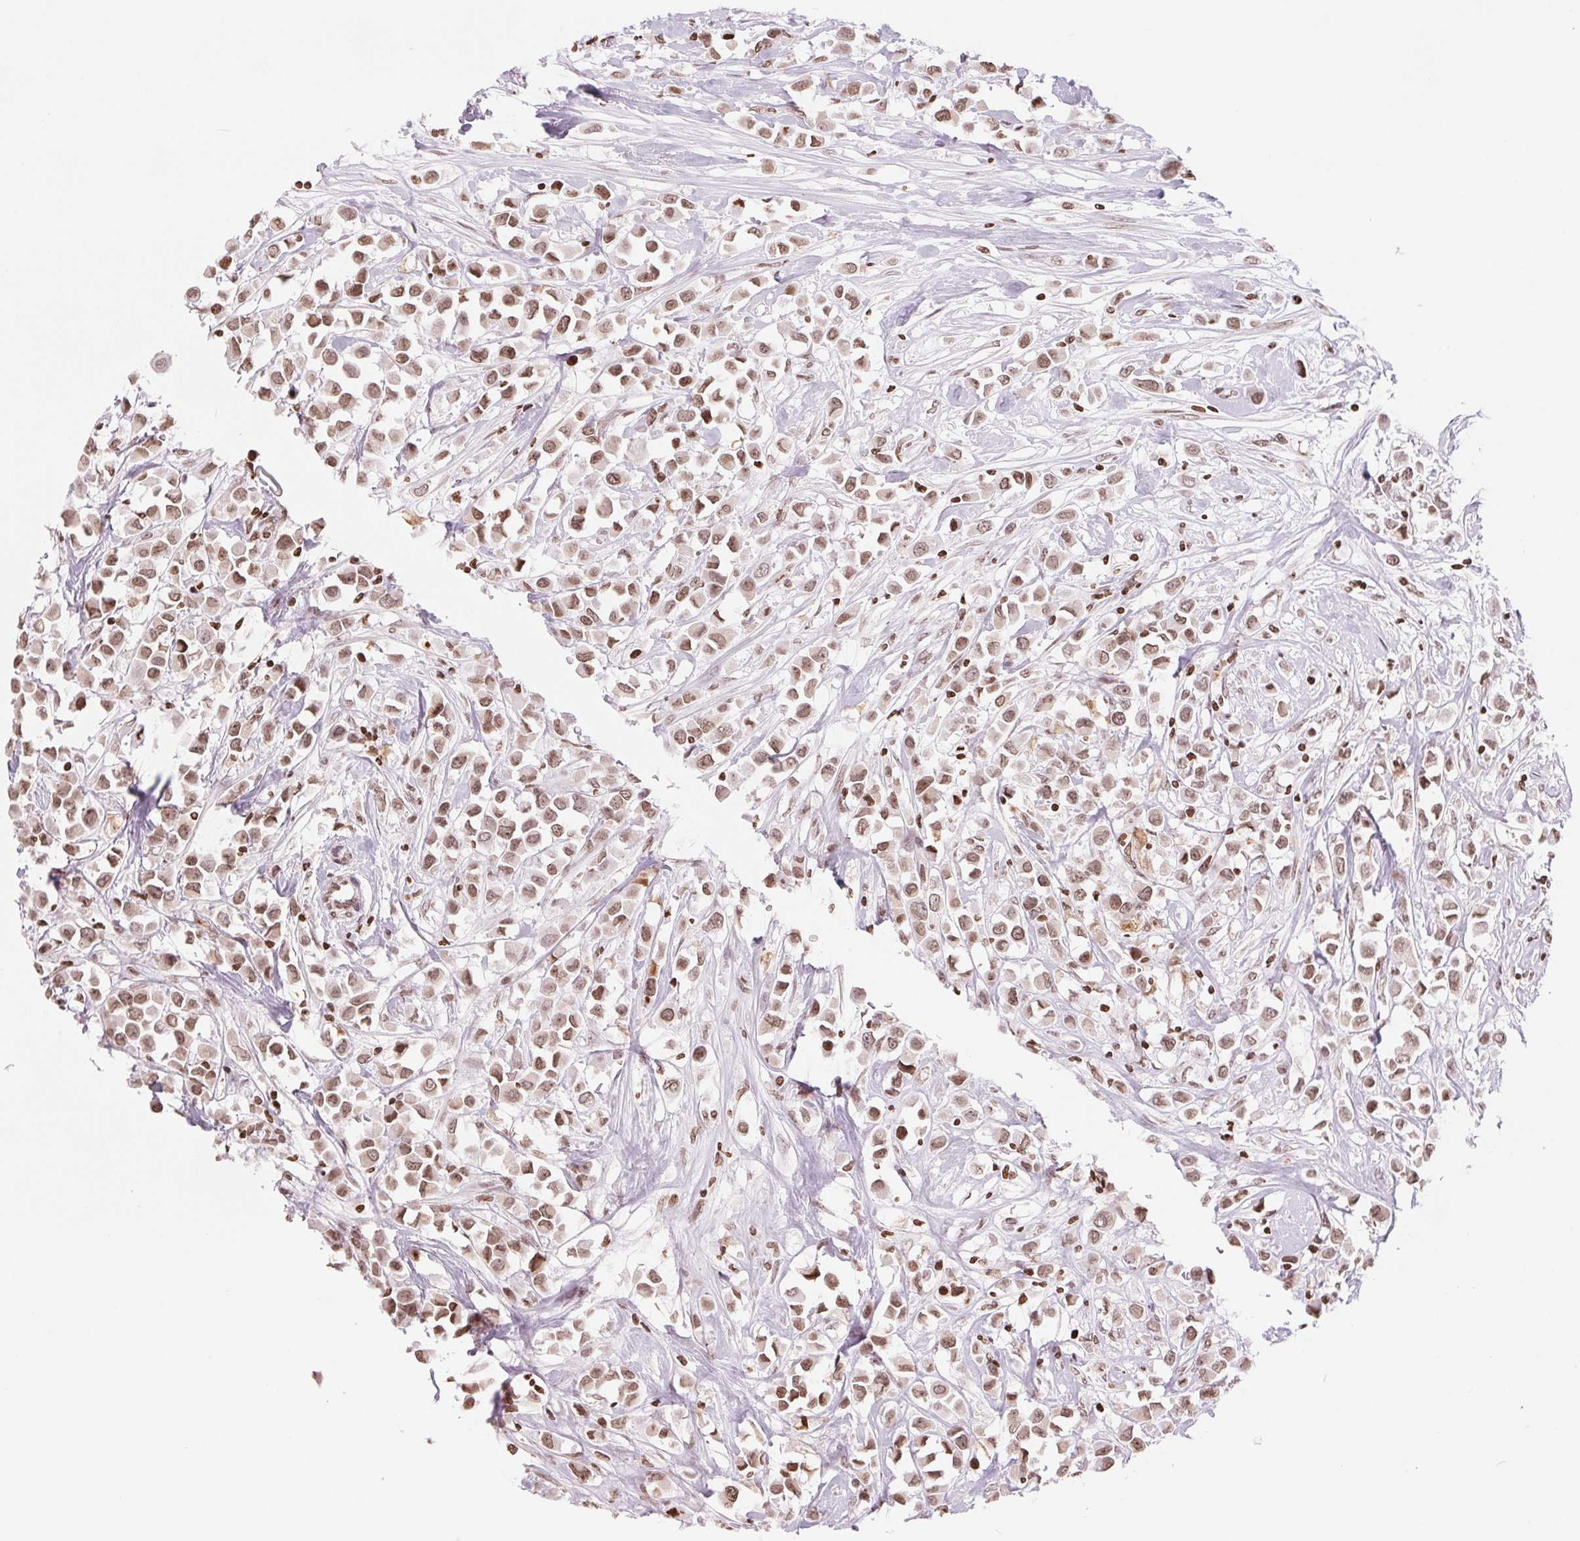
{"staining": {"intensity": "moderate", "quantity": ">75%", "location": "nuclear"}, "tissue": "breast cancer", "cell_type": "Tumor cells", "image_type": "cancer", "snomed": [{"axis": "morphology", "description": "Duct carcinoma"}, {"axis": "topography", "description": "Breast"}], "caption": "Immunohistochemical staining of human breast cancer (intraductal carcinoma) exhibits moderate nuclear protein positivity in about >75% of tumor cells. (DAB = brown stain, brightfield microscopy at high magnification).", "gene": "SMIM12", "patient": {"sex": "female", "age": 61}}